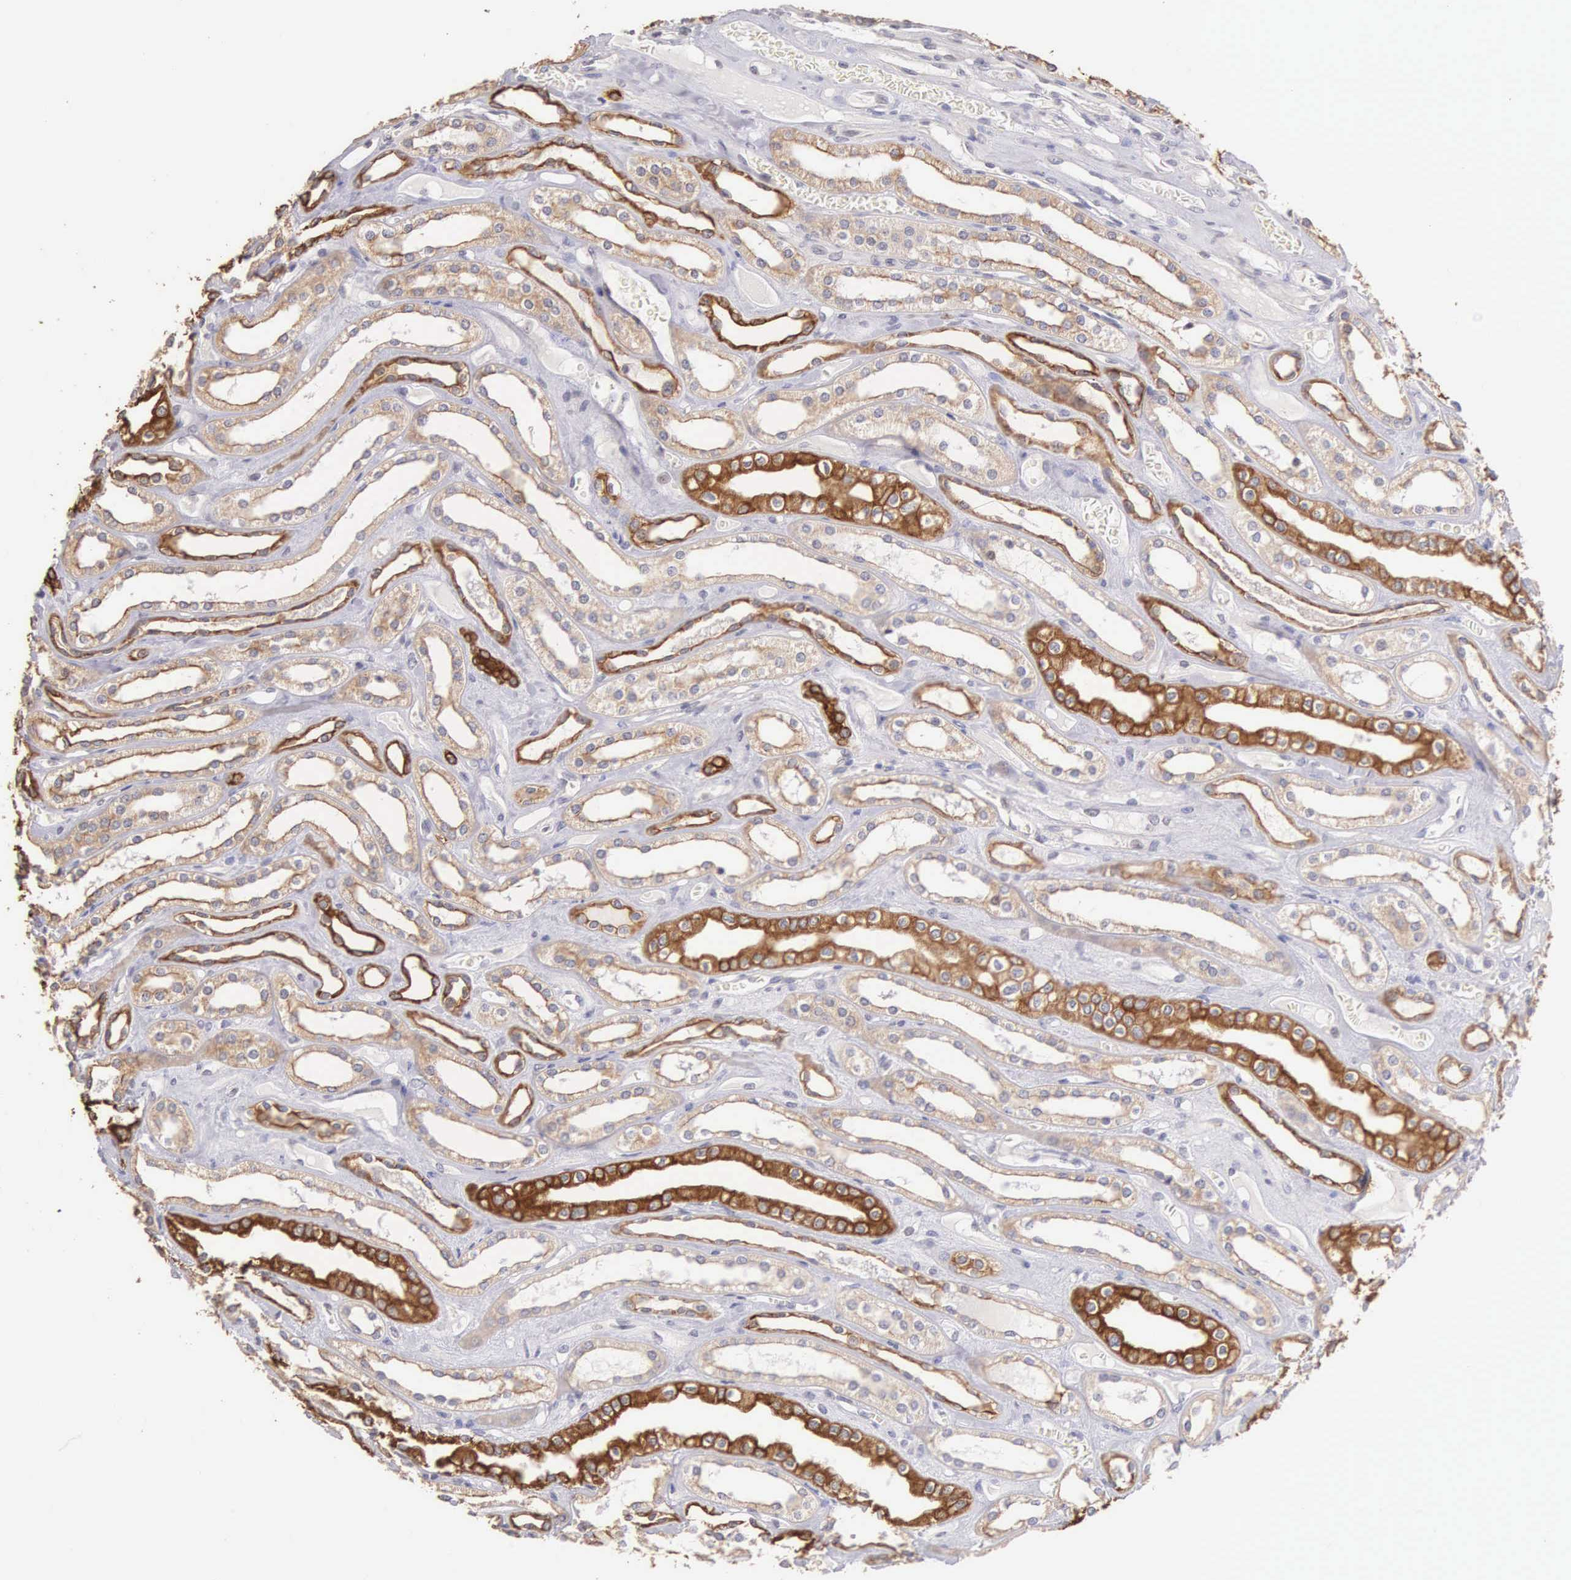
{"staining": {"intensity": "weak", "quantity": "<25%", "location": "cytoplasmic/membranous"}, "tissue": "kidney", "cell_type": "Cells in glomeruli", "image_type": "normal", "snomed": [{"axis": "morphology", "description": "Normal tissue, NOS"}, {"axis": "topography", "description": "Kidney"}], "caption": "Immunohistochemistry (IHC) of benign human kidney demonstrates no expression in cells in glomeruli. (DAB (3,3'-diaminobenzidine) immunohistochemistry (IHC), high magnification).", "gene": "PIR", "patient": {"sex": "female", "age": 52}}